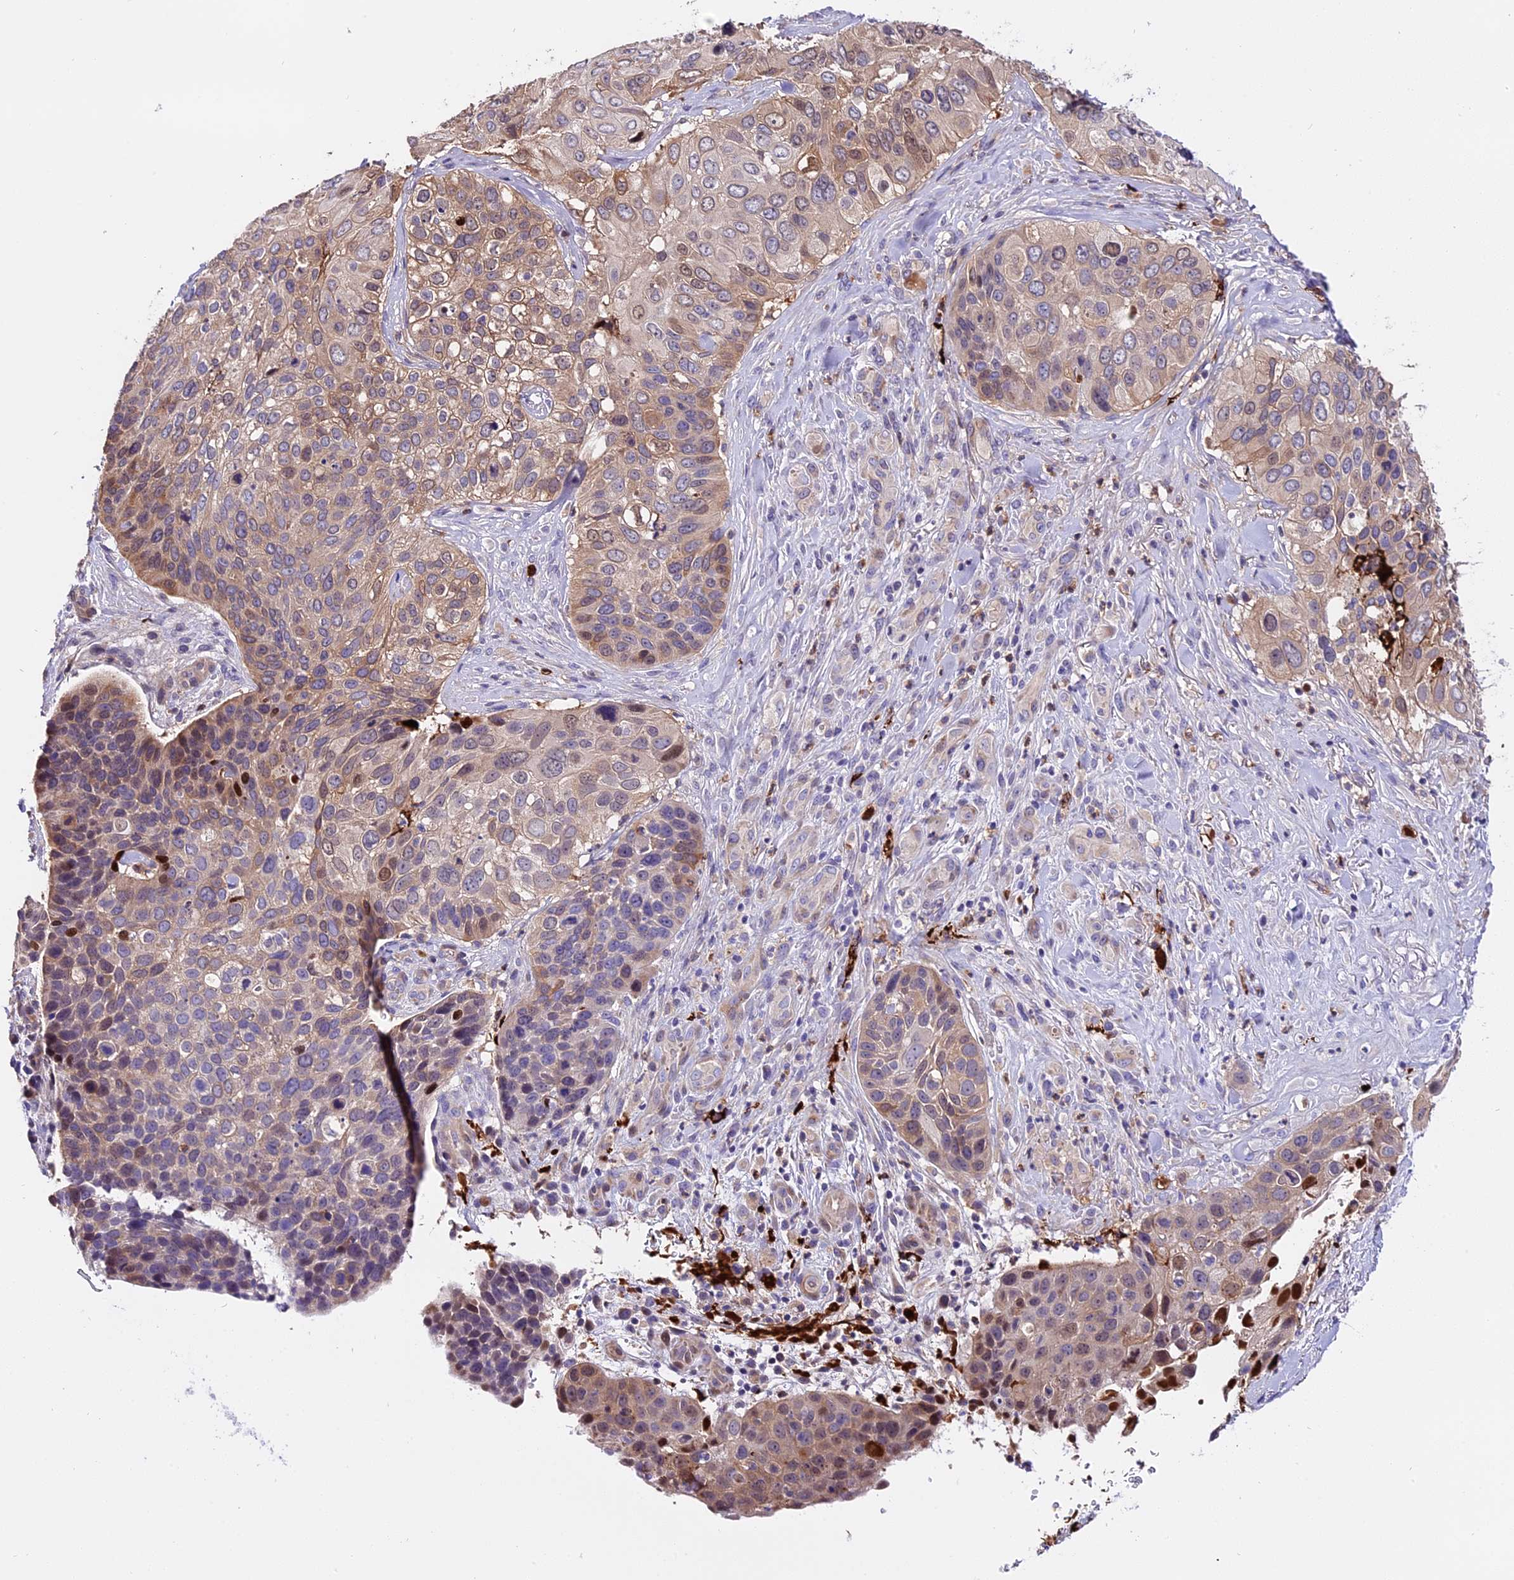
{"staining": {"intensity": "moderate", "quantity": "<25%", "location": "cytoplasmic/membranous"}, "tissue": "skin cancer", "cell_type": "Tumor cells", "image_type": "cancer", "snomed": [{"axis": "morphology", "description": "Basal cell carcinoma"}, {"axis": "topography", "description": "Skin"}], "caption": "Skin cancer (basal cell carcinoma) stained for a protein (brown) demonstrates moderate cytoplasmic/membranous positive expression in about <25% of tumor cells.", "gene": "MAP3K7CL", "patient": {"sex": "female", "age": 74}}